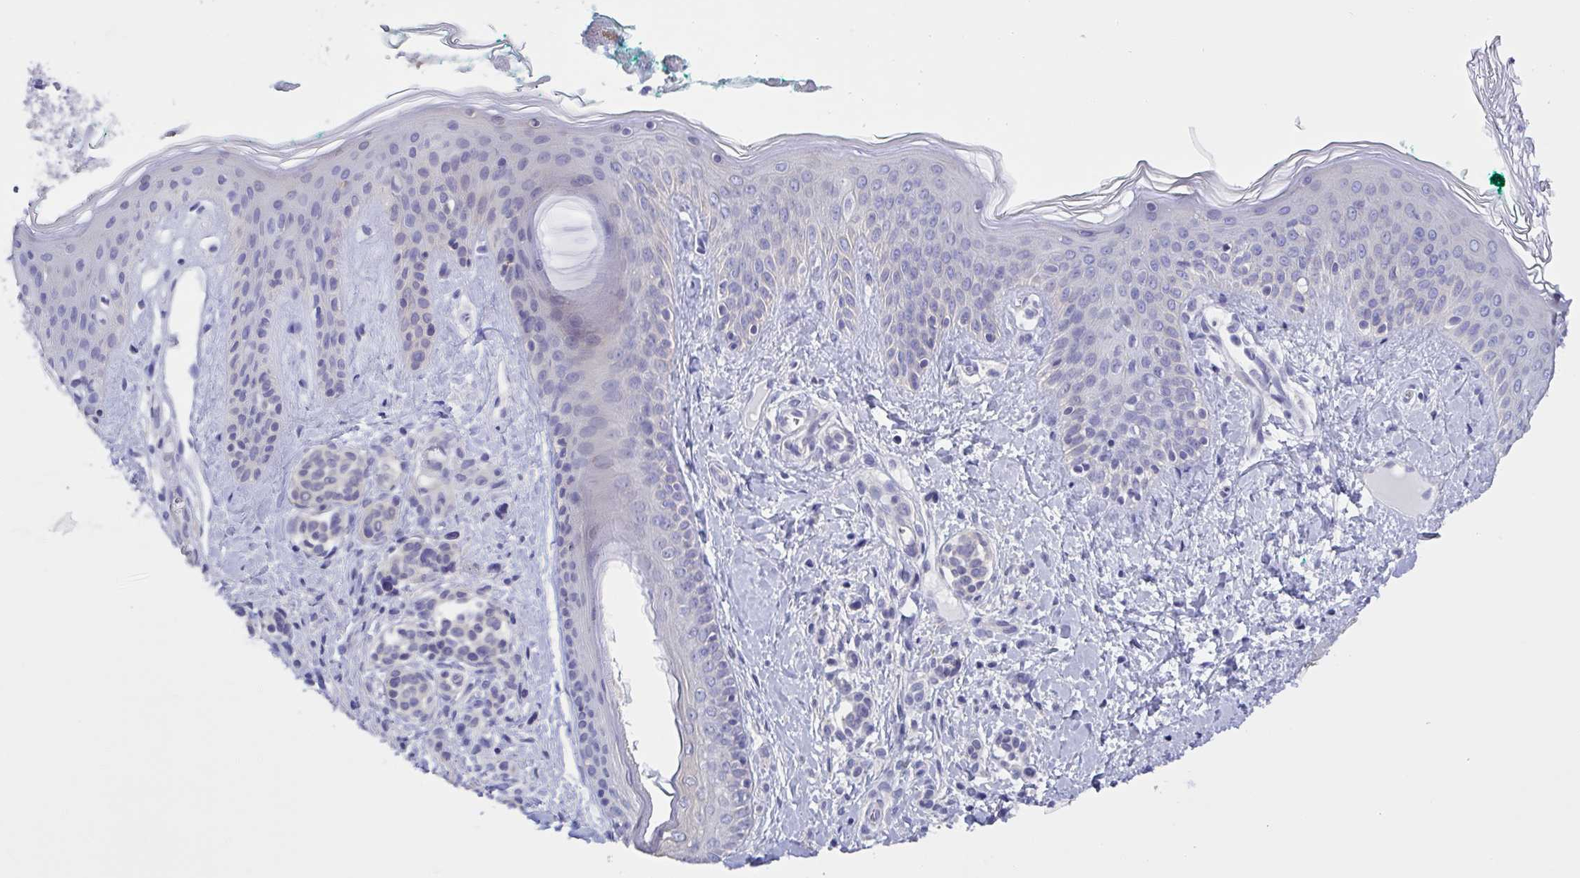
{"staining": {"intensity": "negative", "quantity": "none", "location": "none"}, "tissue": "skin", "cell_type": "Fibroblasts", "image_type": "normal", "snomed": [{"axis": "morphology", "description": "Normal tissue, NOS"}, {"axis": "topography", "description": "Skin"}], "caption": "An image of skin stained for a protein demonstrates no brown staining in fibroblasts.", "gene": "CHMP5", "patient": {"sex": "male", "age": 16}}